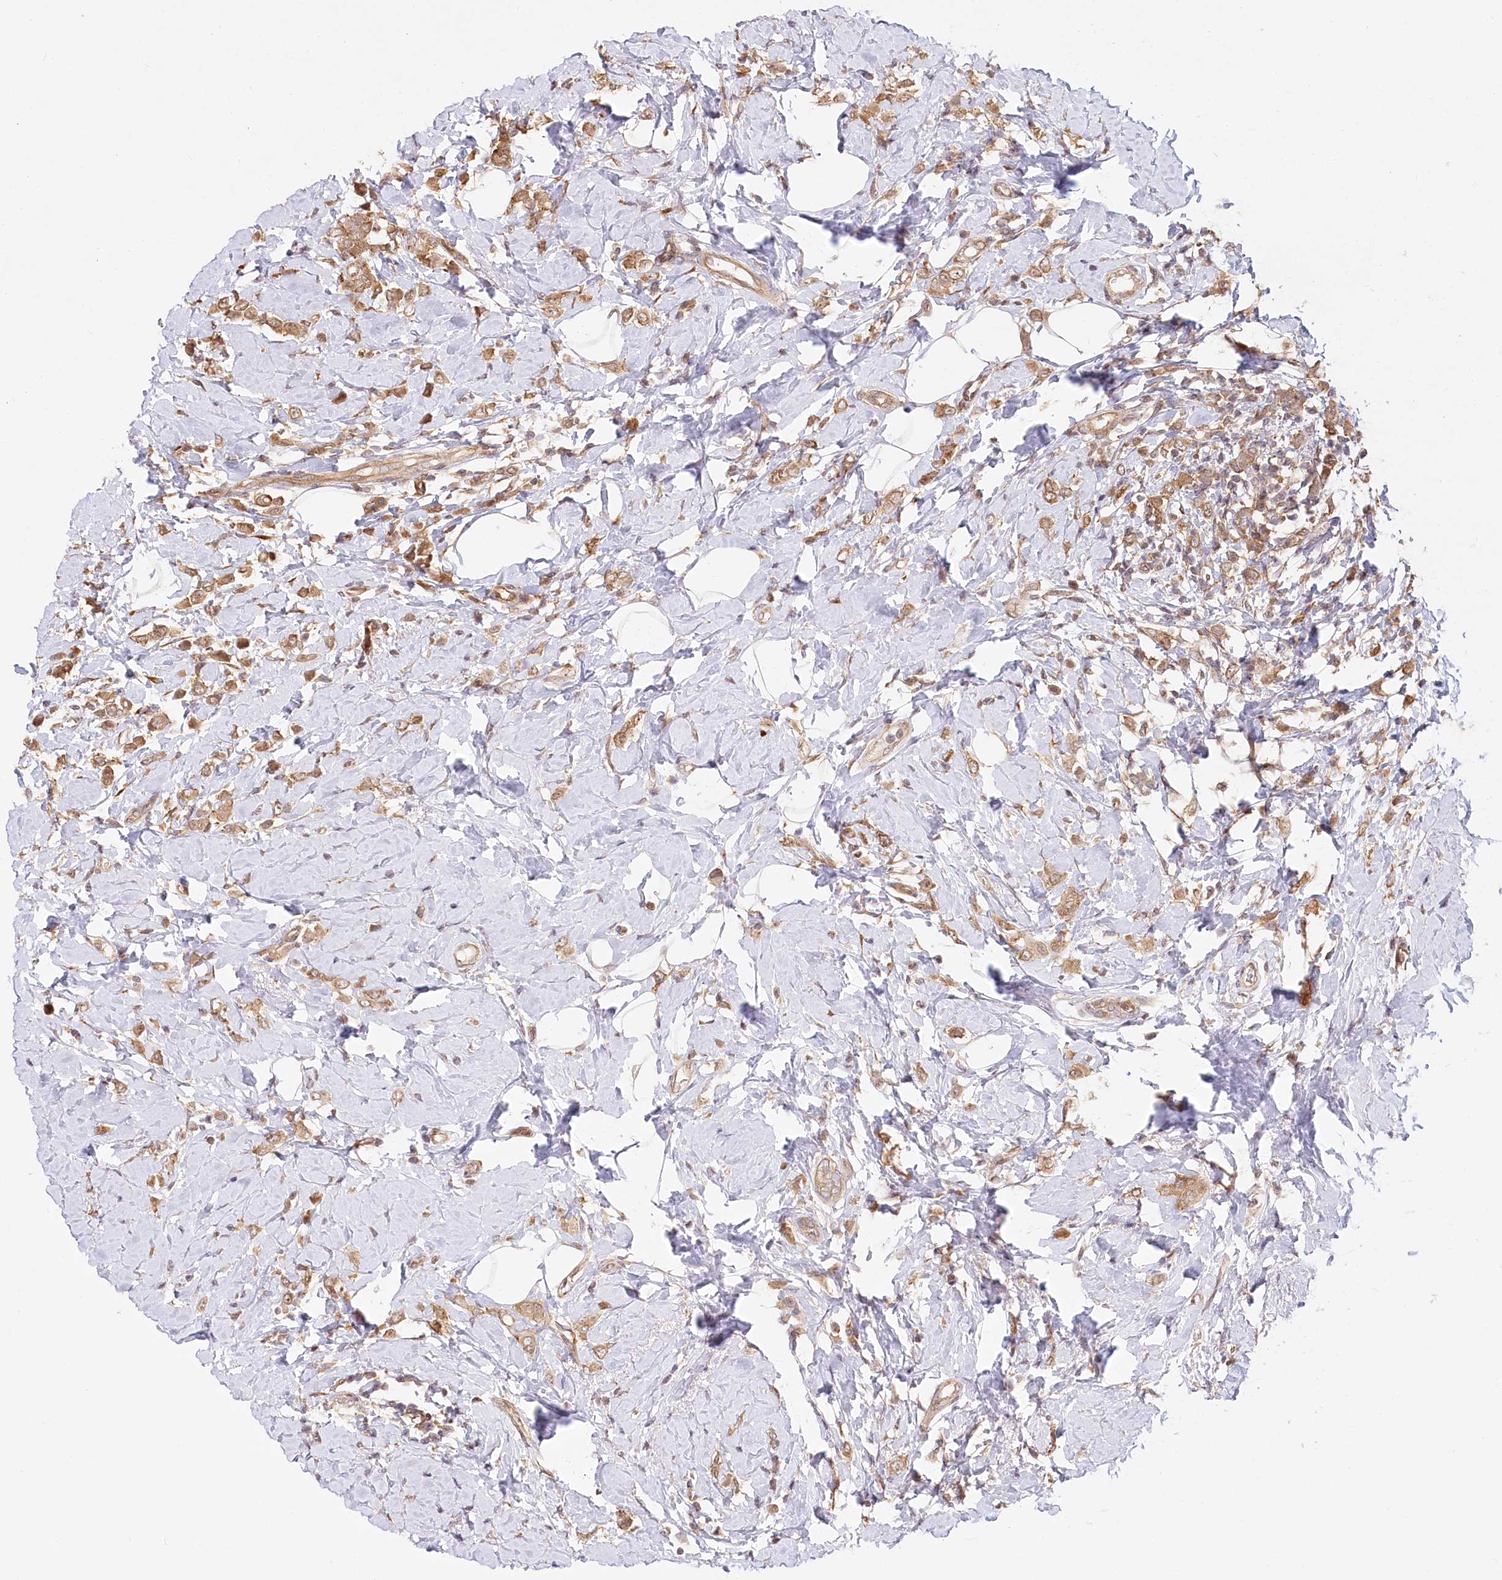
{"staining": {"intensity": "moderate", "quantity": ">75%", "location": "cytoplasmic/membranous"}, "tissue": "breast cancer", "cell_type": "Tumor cells", "image_type": "cancer", "snomed": [{"axis": "morphology", "description": "Lobular carcinoma"}, {"axis": "topography", "description": "Breast"}], "caption": "Breast cancer stained for a protein exhibits moderate cytoplasmic/membranous positivity in tumor cells.", "gene": "CEP70", "patient": {"sex": "female", "age": 47}}